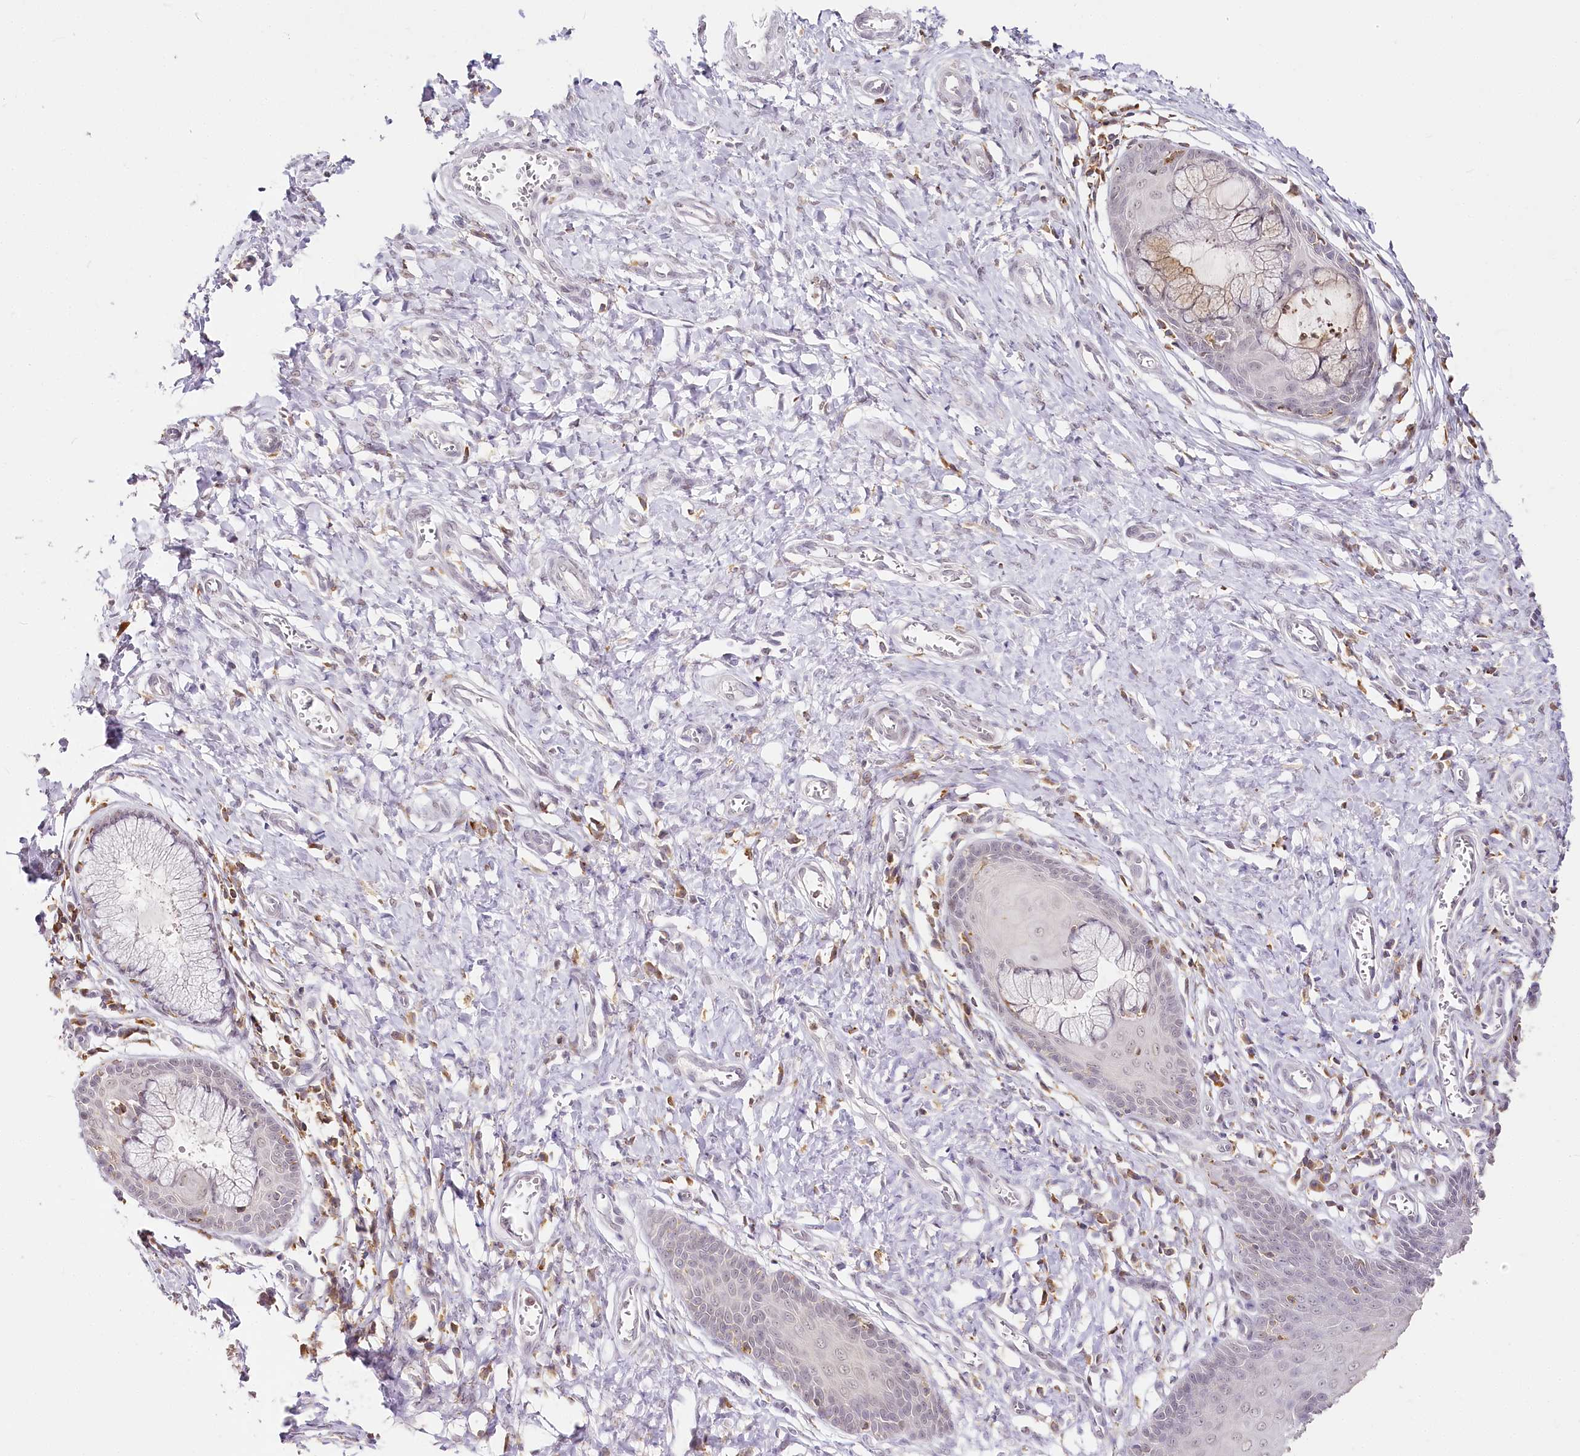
{"staining": {"intensity": "negative", "quantity": "none", "location": "none"}, "tissue": "cervix", "cell_type": "Glandular cells", "image_type": "normal", "snomed": [{"axis": "morphology", "description": "Normal tissue, NOS"}, {"axis": "topography", "description": "Cervix"}], "caption": "A high-resolution micrograph shows IHC staining of benign cervix, which reveals no significant positivity in glandular cells. The staining was performed using DAB to visualize the protein expression in brown, while the nuclei were stained in blue with hematoxylin (Magnification: 20x).", "gene": "DOCK2", "patient": {"sex": "female", "age": 55}}